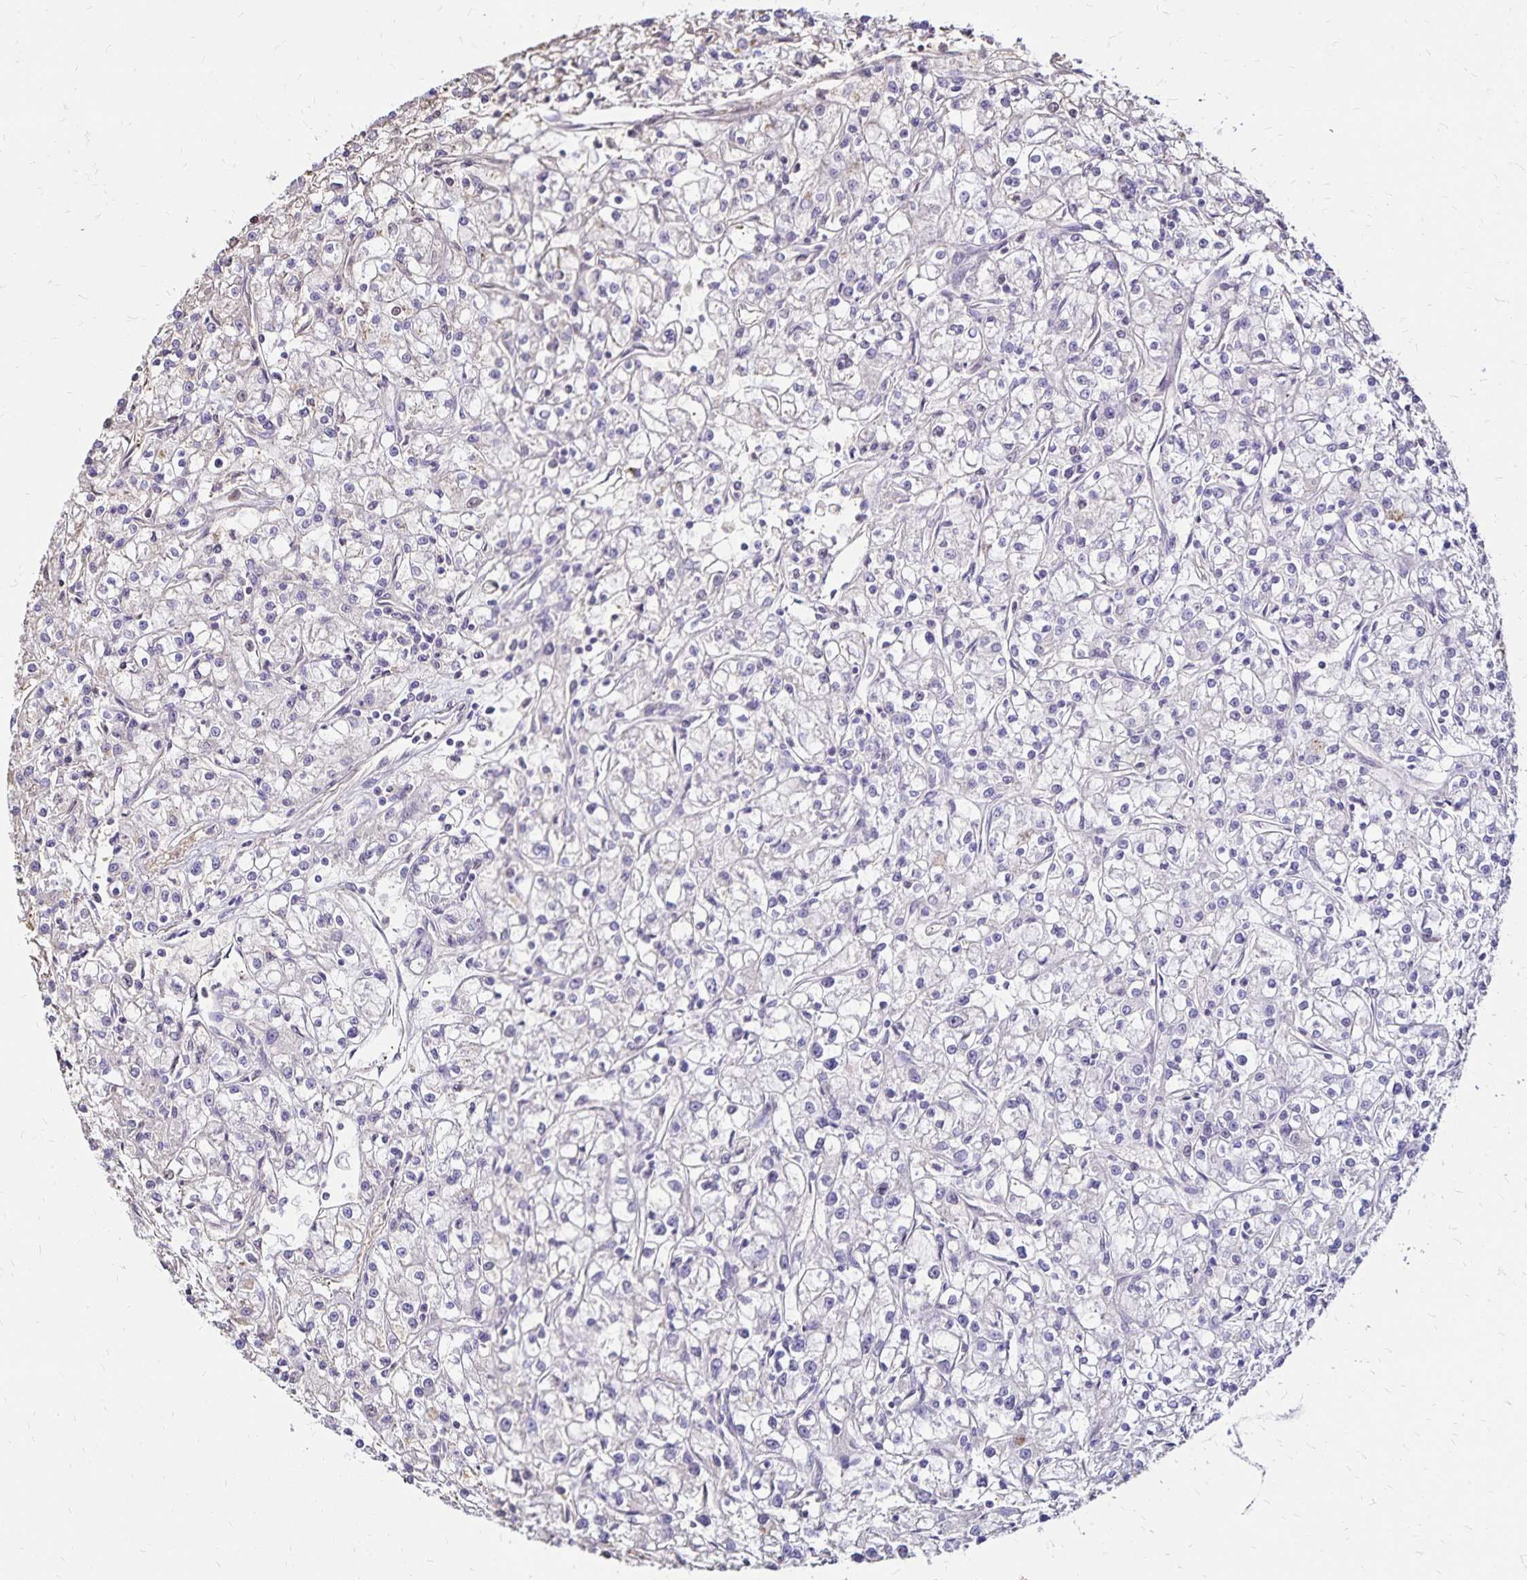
{"staining": {"intensity": "negative", "quantity": "none", "location": "none"}, "tissue": "renal cancer", "cell_type": "Tumor cells", "image_type": "cancer", "snomed": [{"axis": "morphology", "description": "Adenocarcinoma, NOS"}, {"axis": "topography", "description": "Kidney"}], "caption": "The image exhibits no staining of tumor cells in renal cancer (adenocarcinoma).", "gene": "KISS1", "patient": {"sex": "female", "age": 59}}